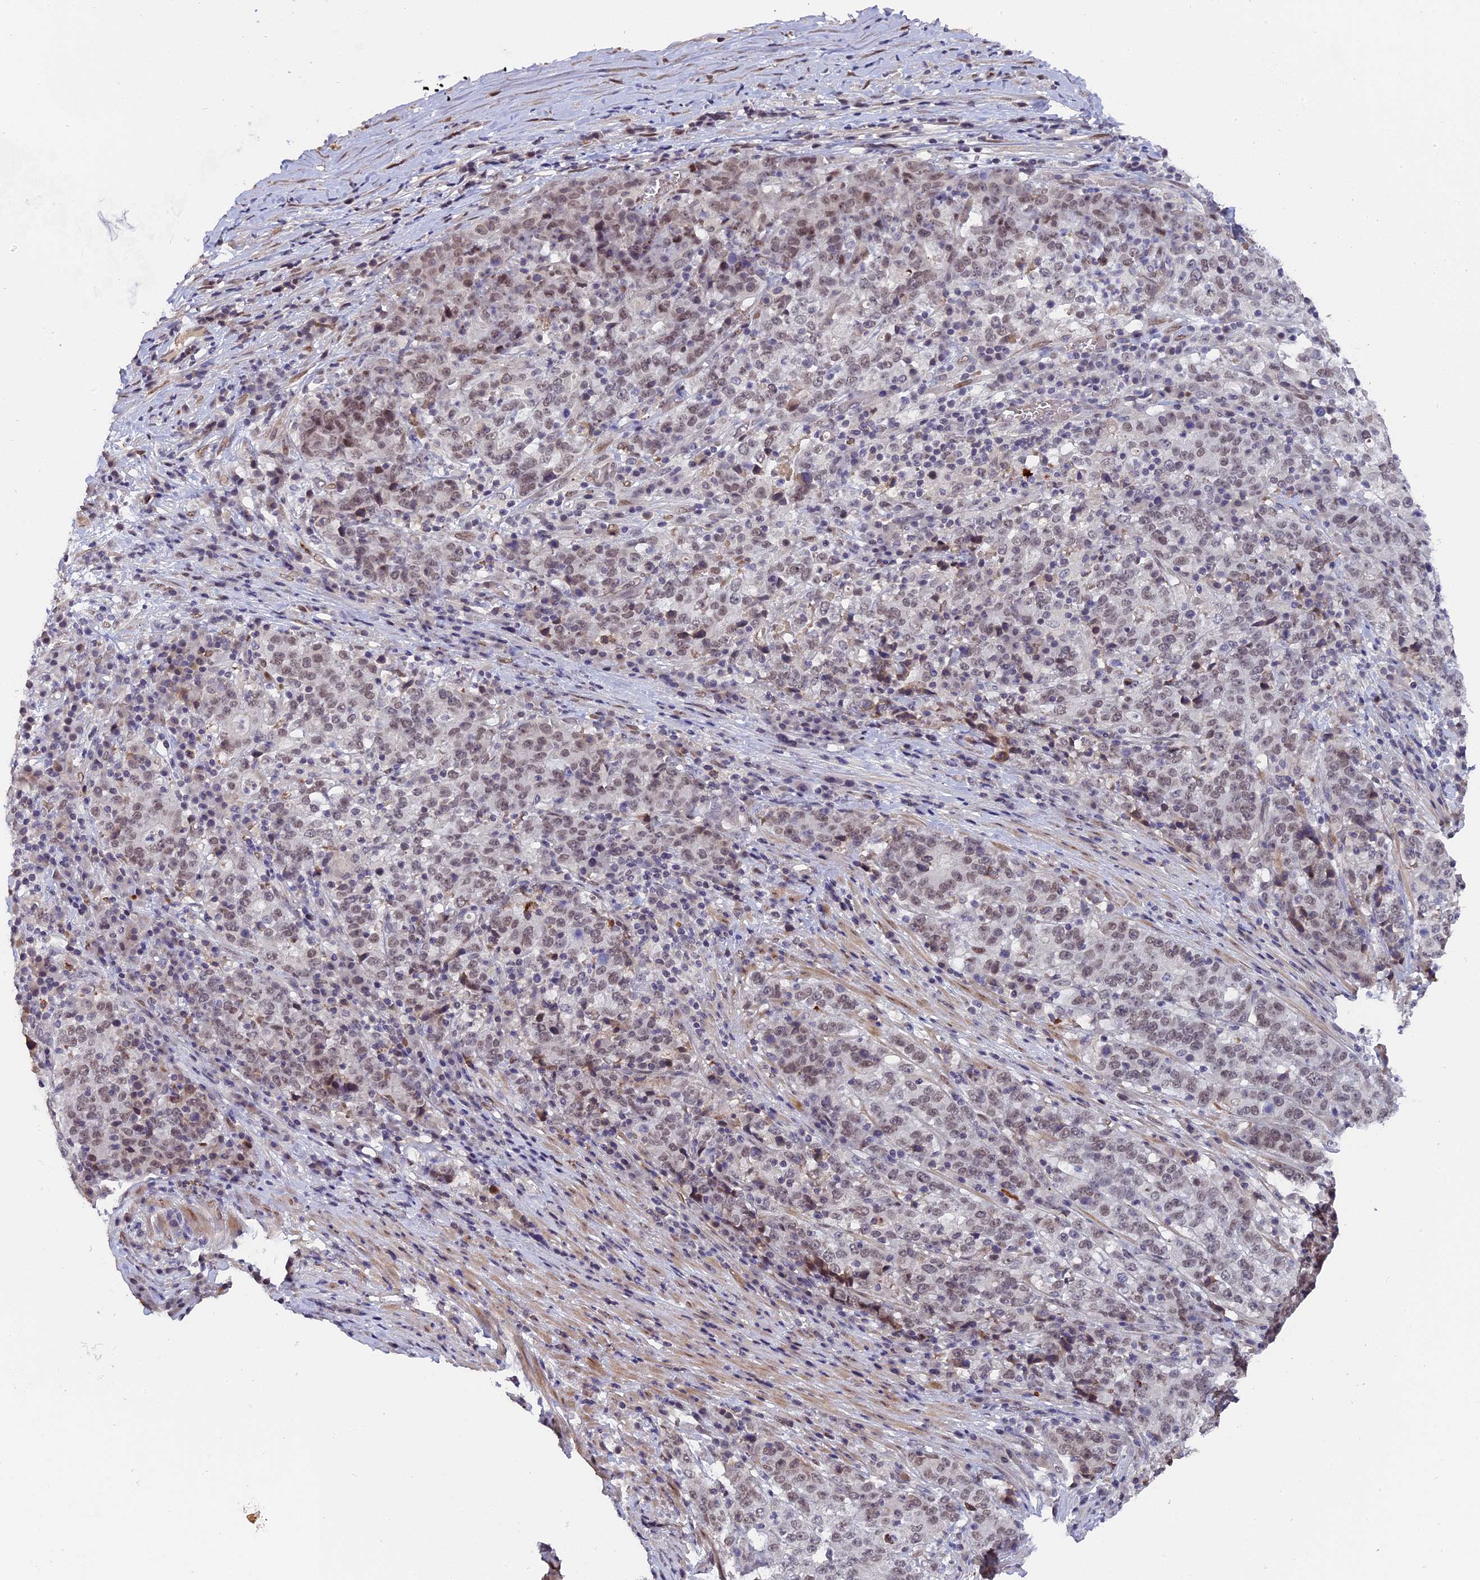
{"staining": {"intensity": "weak", "quantity": ">75%", "location": "nuclear"}, "tissue": "stomach cancer", "cell_type": "Tumor cells", "image_type": "cancer", "snomed": [{"axis": "morphology", "description": "Adenocarcinoma, NOS"}, {"axis": "topography", "description": "Stomach"}], "caption": "Protein expression analysis of human stomach adenocarcinoma reveals weak nuclear expression in about >75% of tumor cells.", "gene": "PYGO1", "patient": {"sex": "male", "age": 59}}